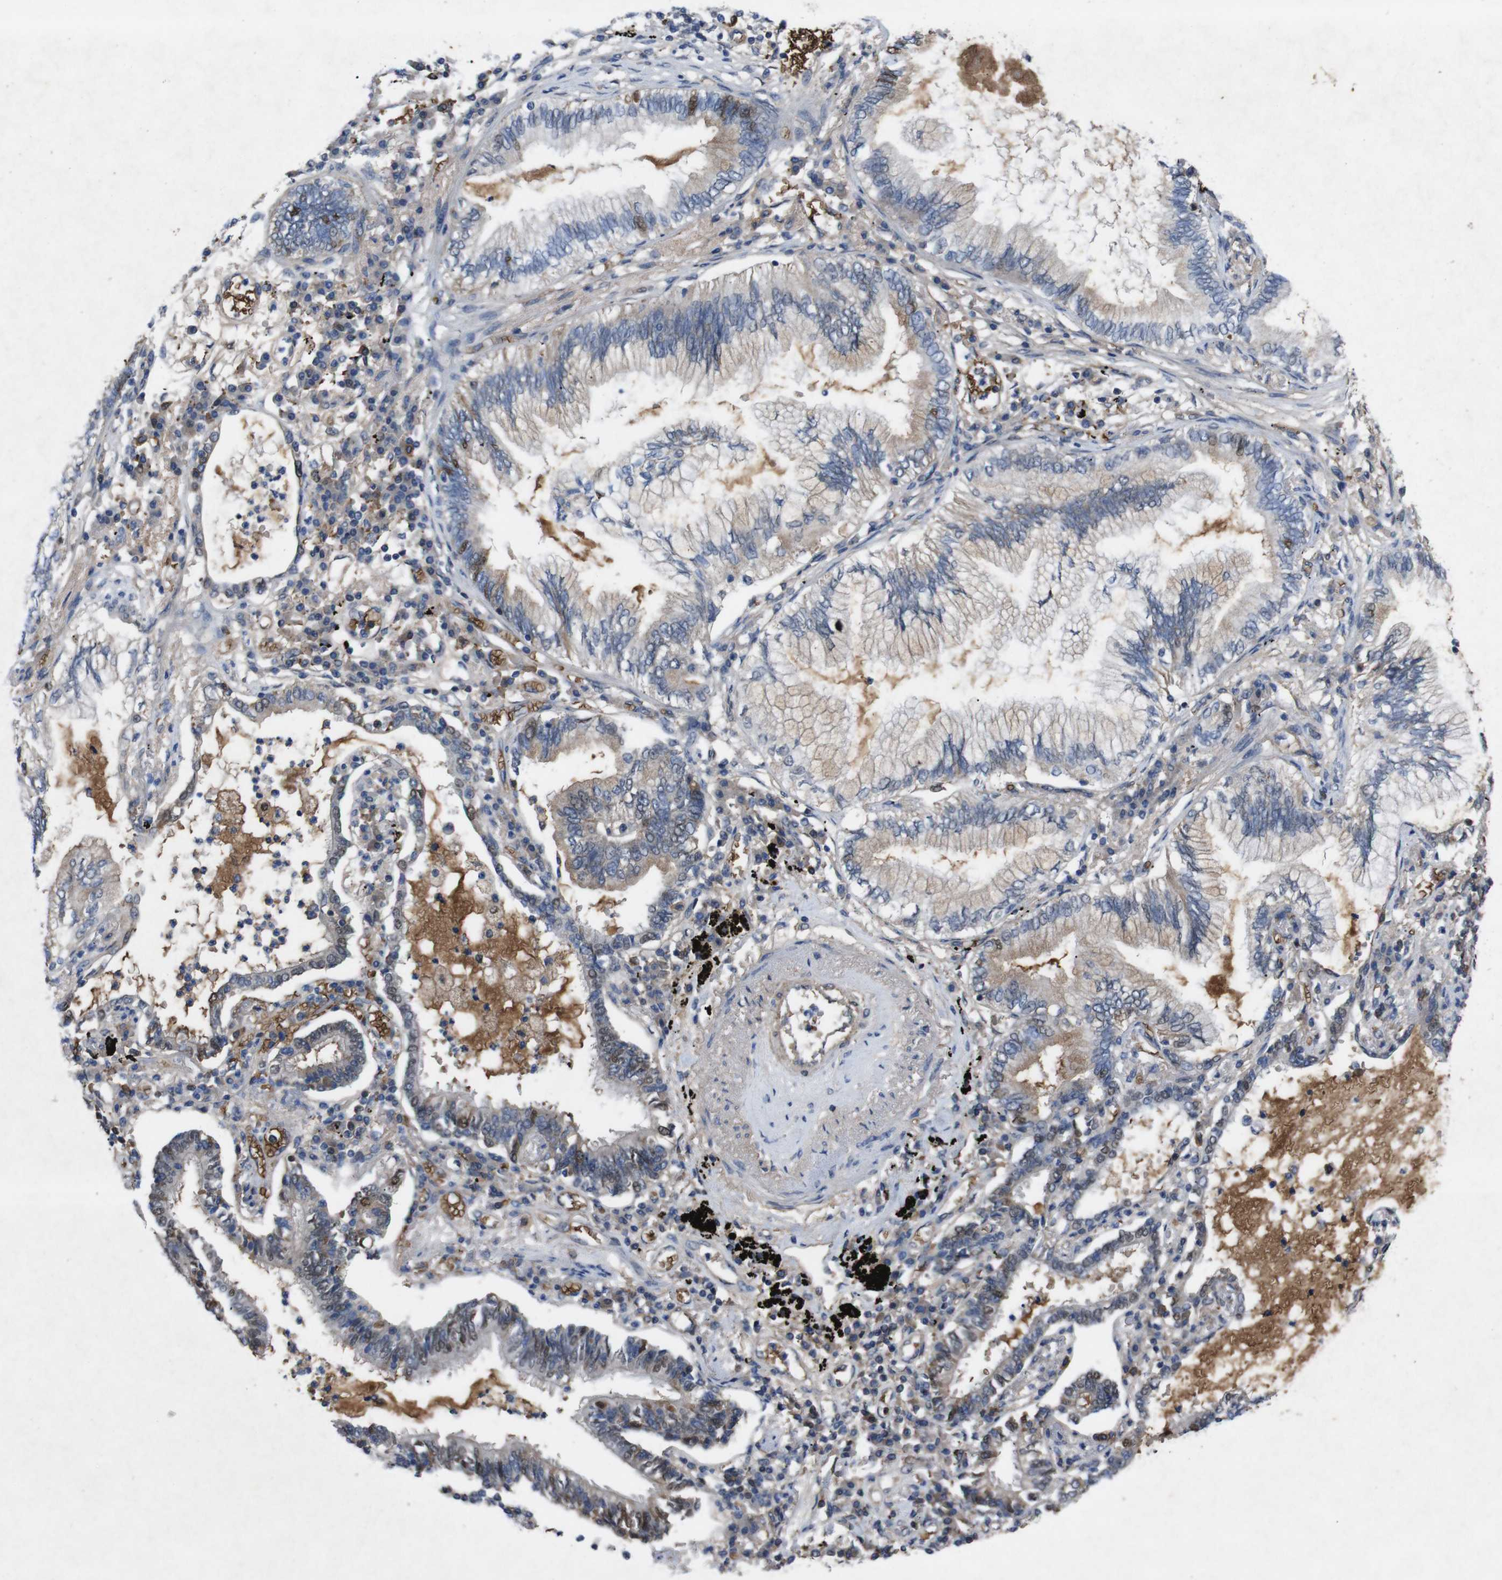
{"staining": {"intensity": "weak", "quantity": "25%-75%", "location": "cytoplasmic/membranous"}, "tissue": "lung cancer", "cell_type": "Tumor cells", "image_type": "cancer", "snomed": [{"axis": "morphology", "description": "Normal tissue, NOS"}, {"axis": "morphology", "description": "Adenocarcinoma, NOS"}, {"axis": "topography", "description": "Bronchus"}, {"axis": "topography", "description": "Lung"}], "caption": "Immunohistochemical staining of lung cancer (adenocarcinoma) shows low levels of weak cytoplasmic/membranous expression in about 25%-75% of tumor cells.", "gene": "SPTB", "patient": {"sex": "female", "age": 70}}